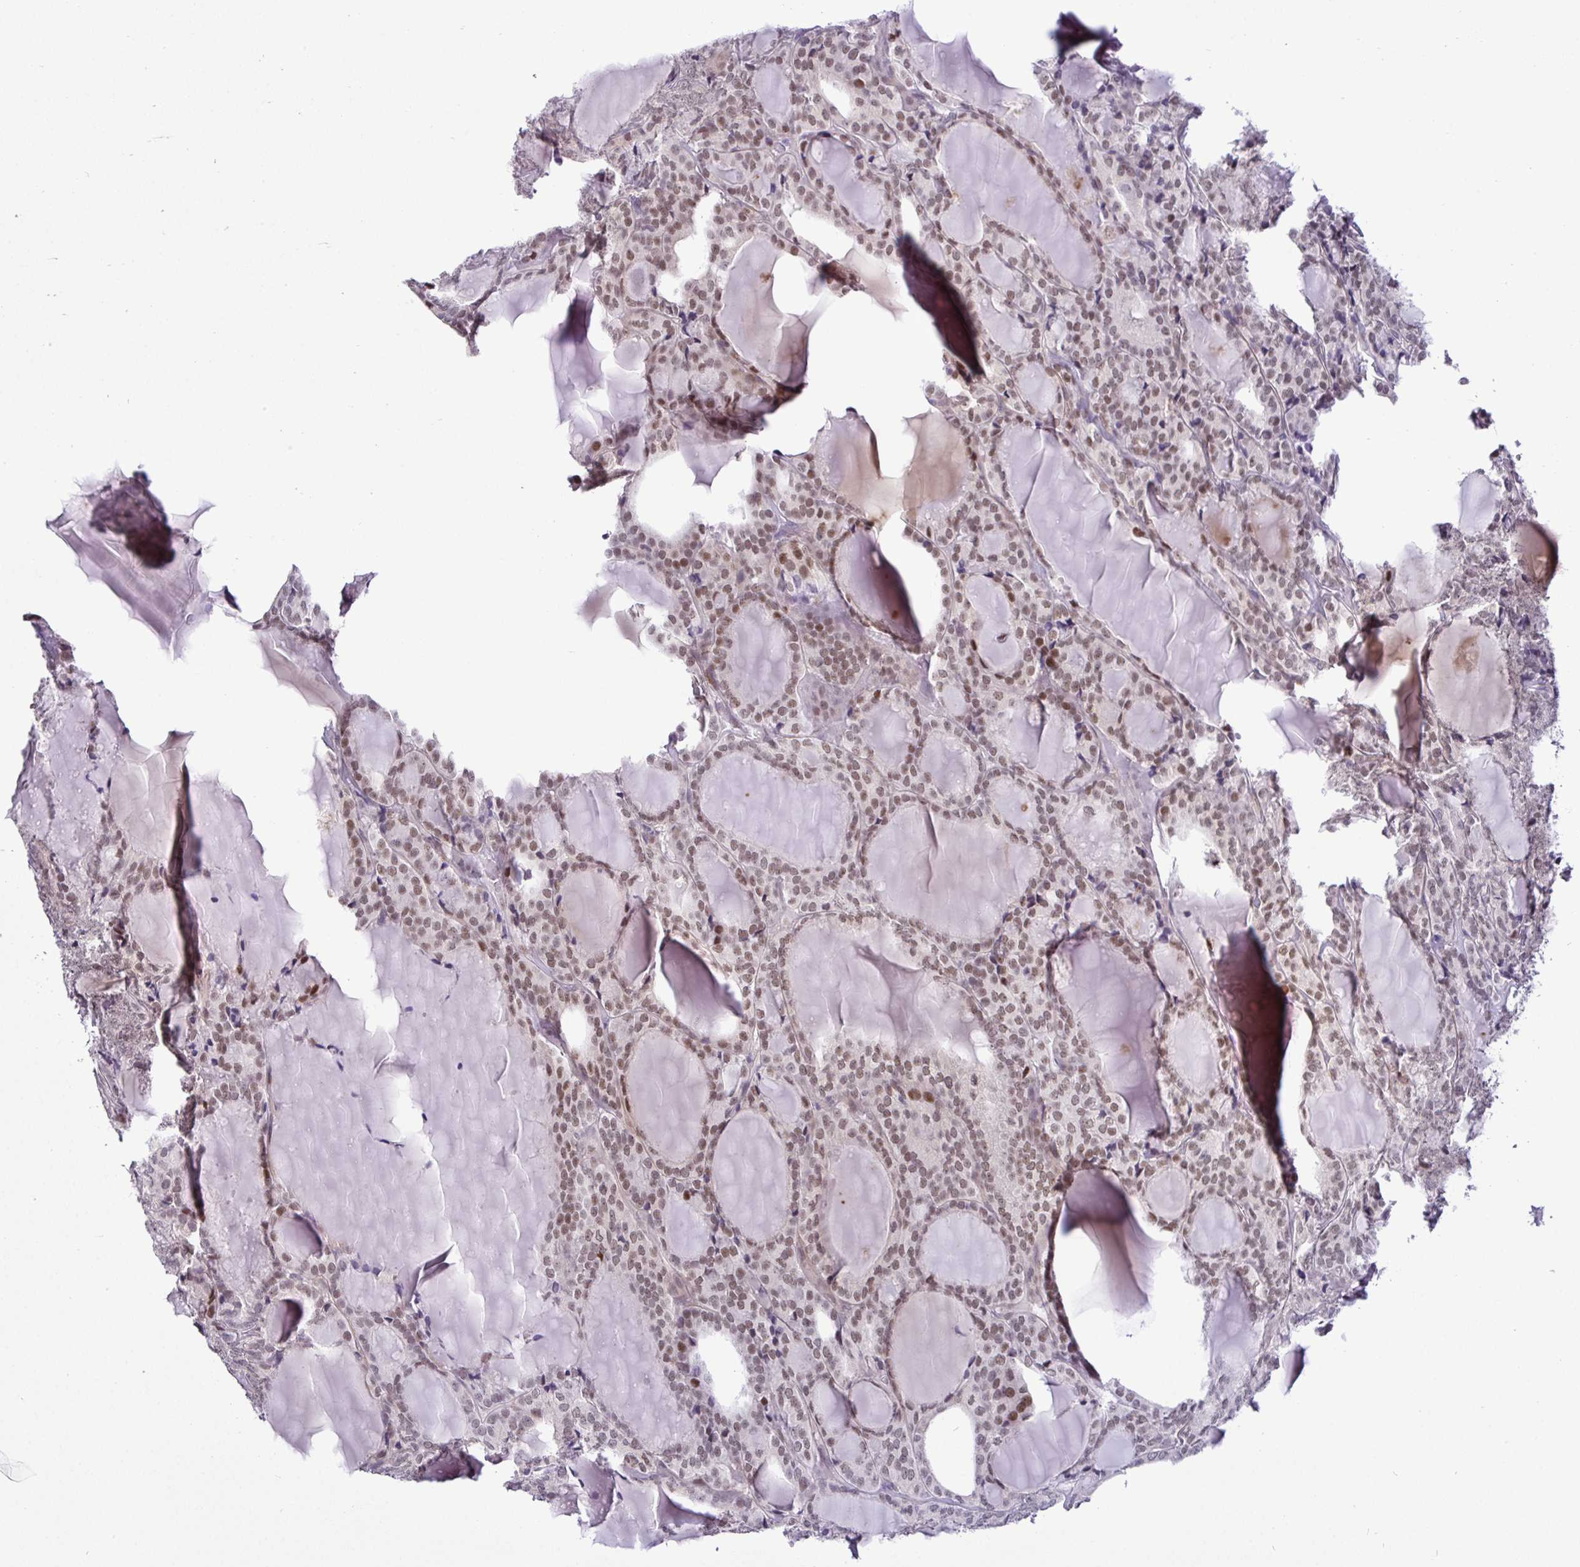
{"staining": {"intensity": "moderate", "quantity": ">75%", "location": "nuclear"}, "tissue": "thyroid cancer", "cell_type": "Tumor cells", "image_type": "cancer", "snomed": [{"axis": "morphology", "description": "Follicular adenoma carcinoma, NOS"}, {"axis": "topography", "description": "Thyroid gland"}], "caption": "Immunohistochemical staining of human thyroid cancer shows moderate nuclear protein positivity in about >75% of tumor cells.", "gene": "NUP188", "patient": {"sex": "male", "age": 74}}